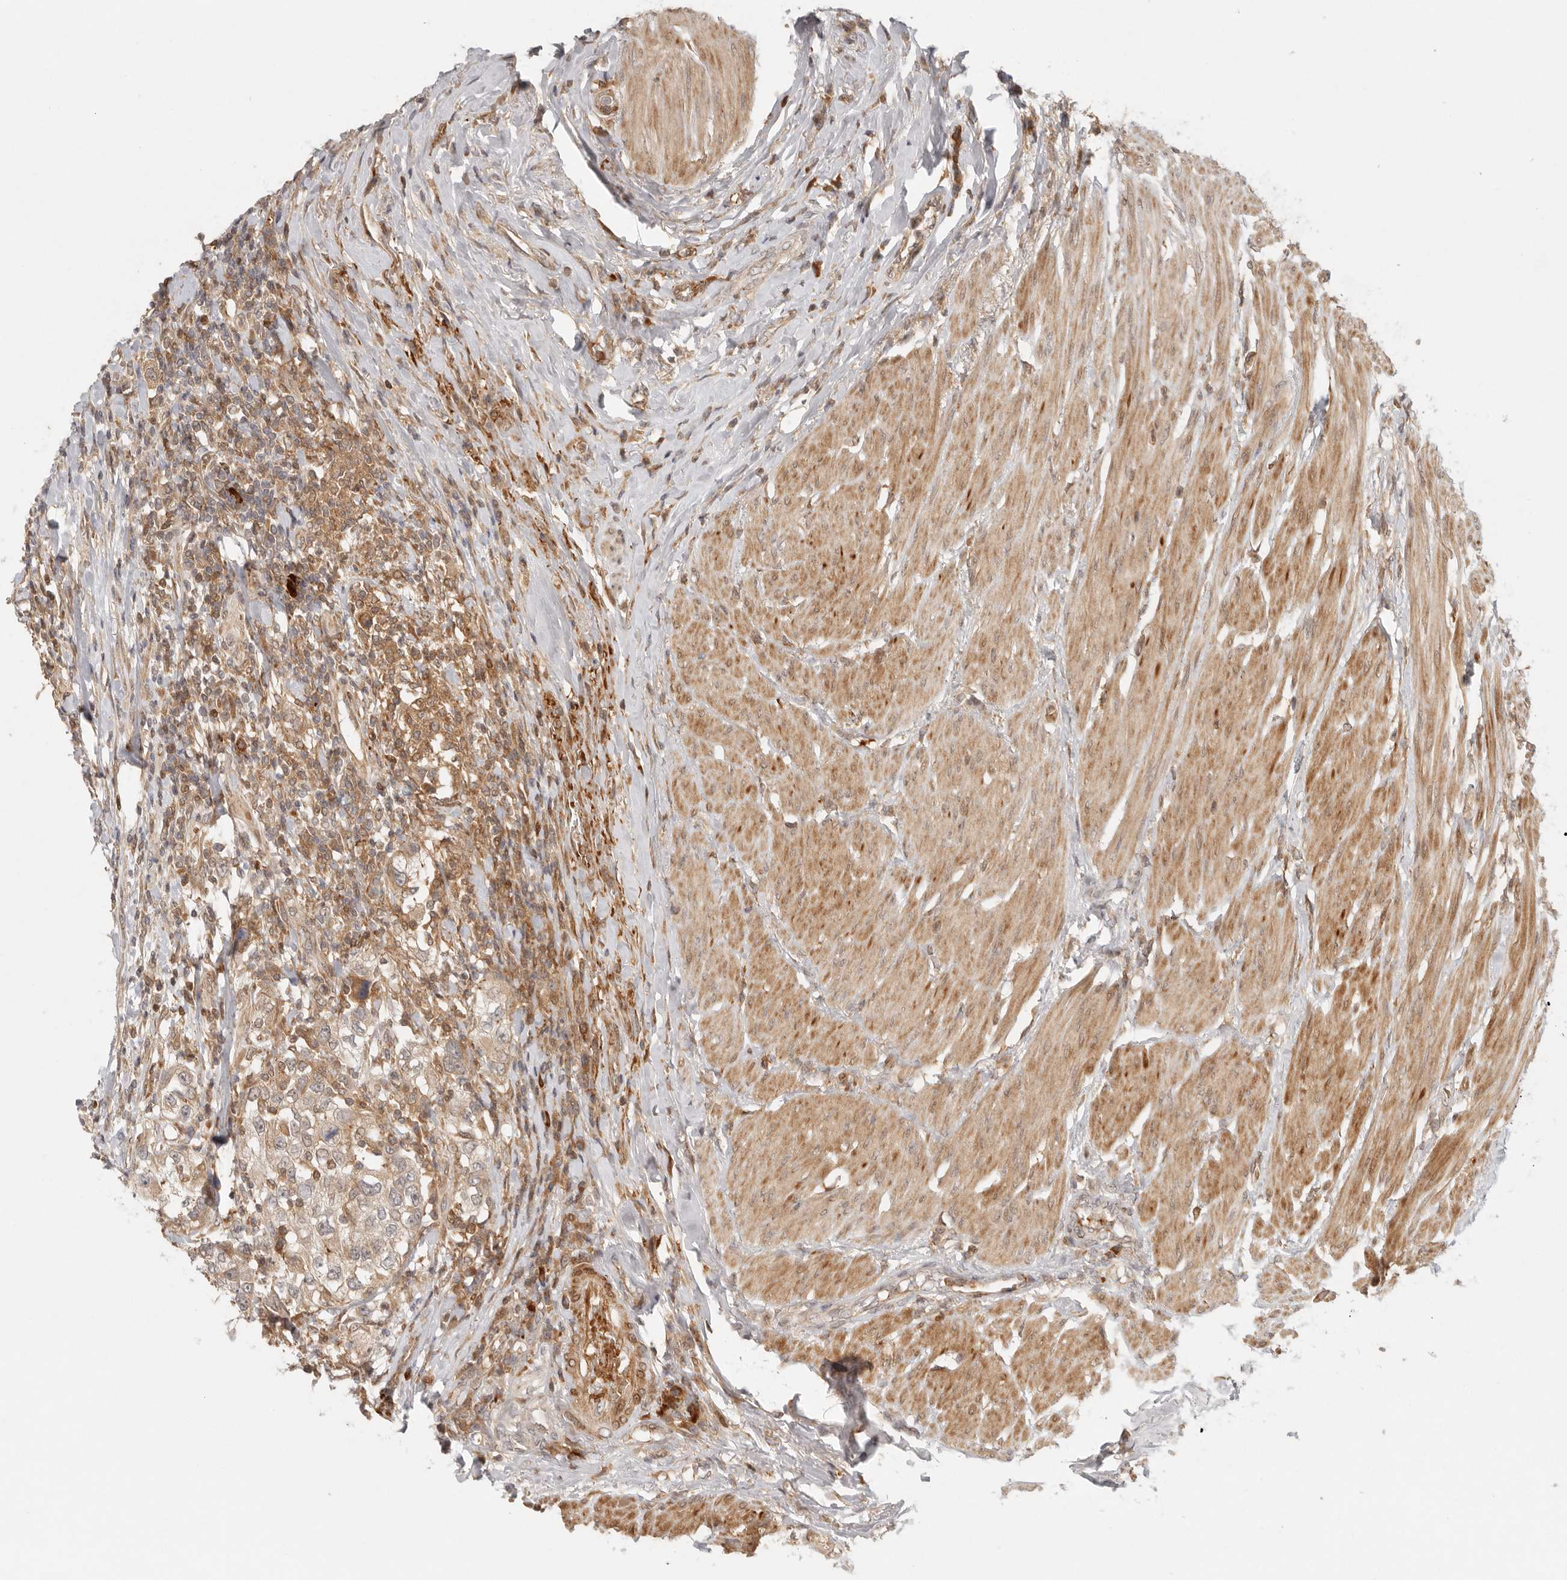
{"staining": {"intensity": "weak", "quantity": ">75%", "location": "cytoplasmic/membranous"}, "tissue": "urothelial cancer", "cell_type": "Tumor cells", "image_type": "cancer", "snomed": [{"axis": "morphology", "description": "Urothelial carcinoma, High grade"}, {"axis": "topography", "description": "Urinary bladder"}], "caption": "A photomicrograph of urothelial carcinoma (high-grade) stained for a protein shows weak cytoplasmic/membranous brown staining in tumor cells. The staining is performed using DAB (3,3'-diaminobenzidine) brown chromogen to label protein expression. The nuclei are counter-stained blue using hematoxylin.", "gene": "AHDC1", "patient": {"sex": "female", "age": 80}}